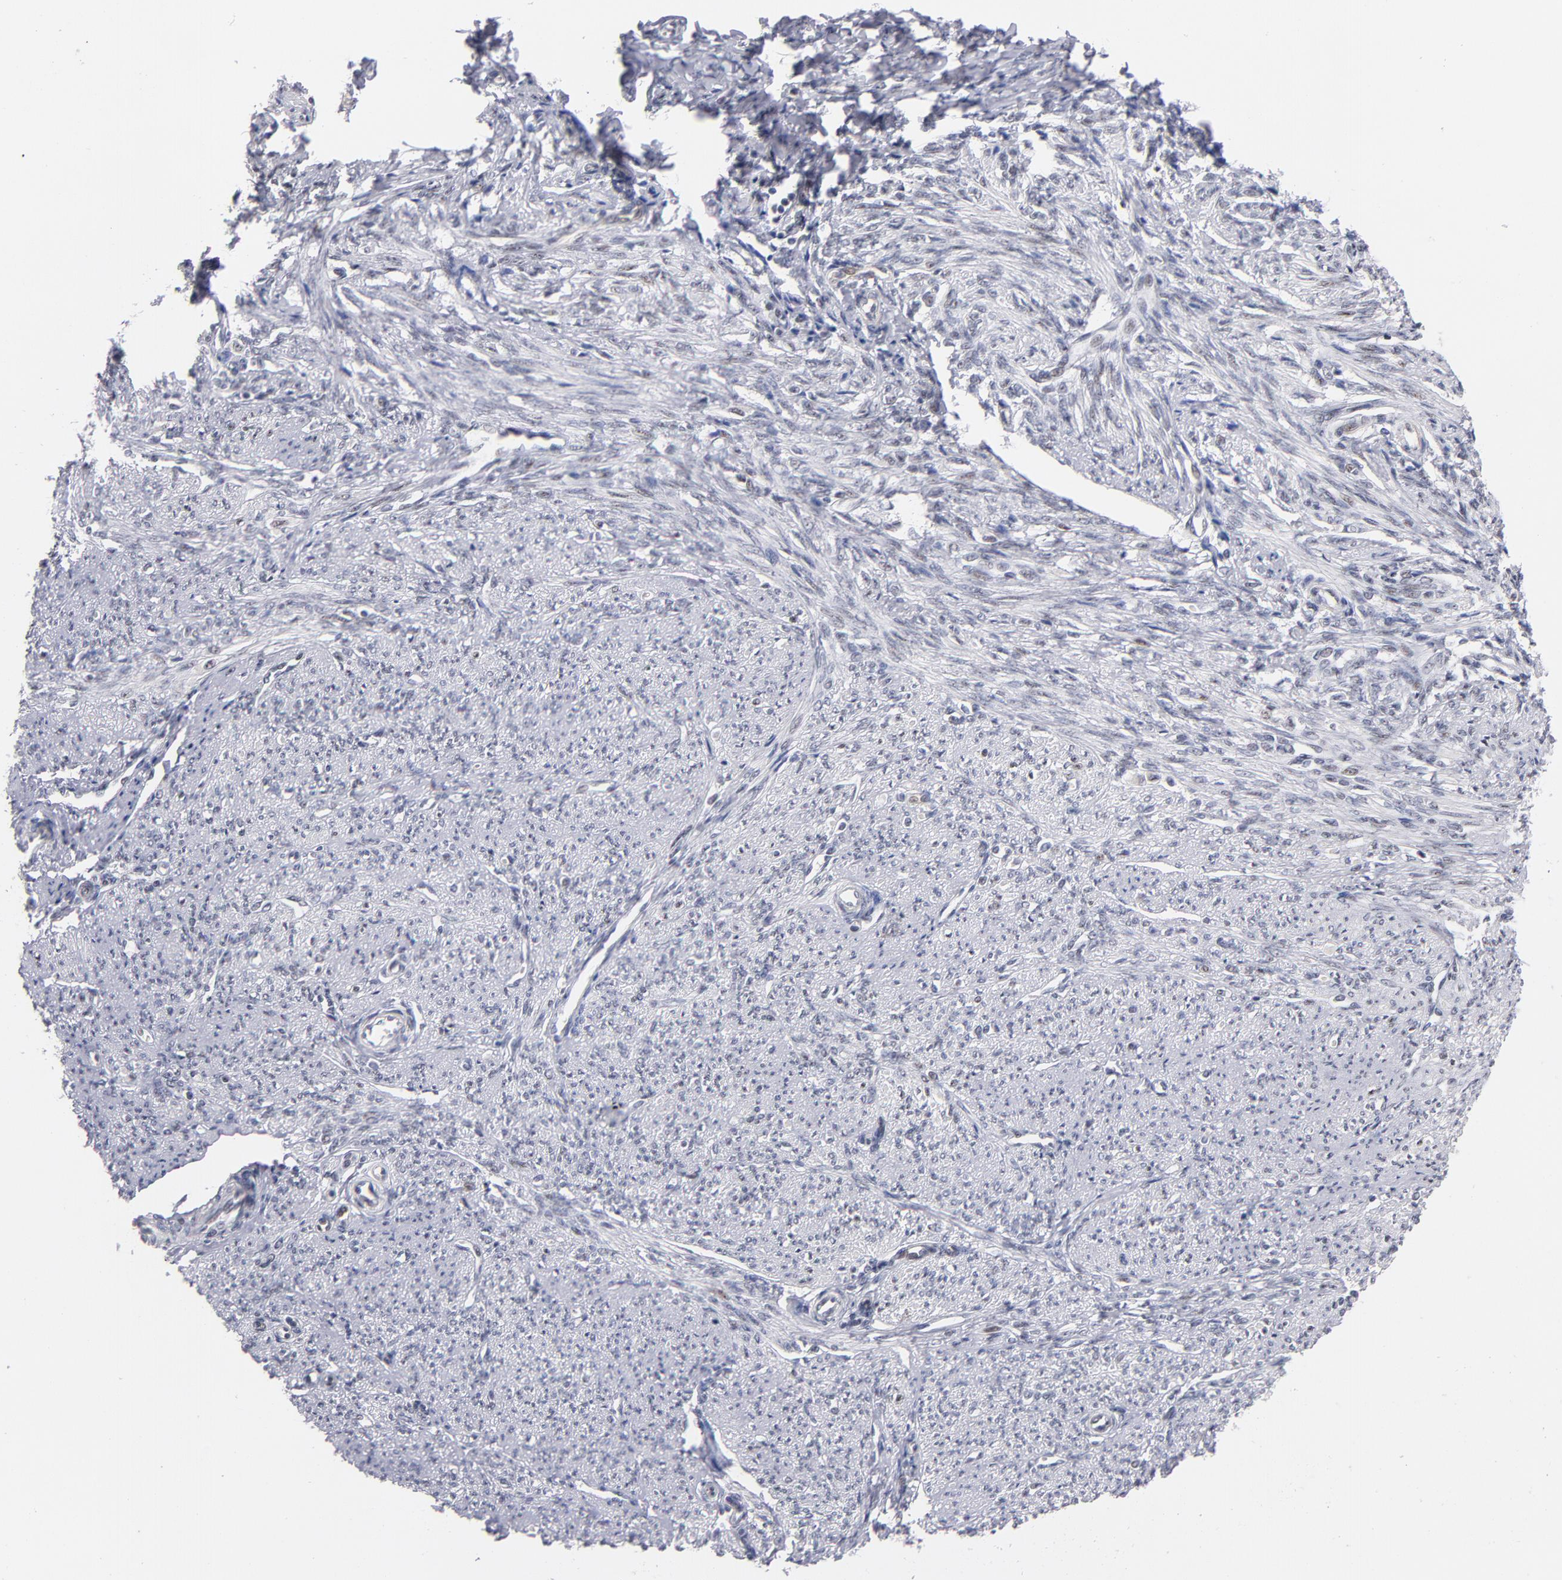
{"staining": {"intensity": "negative", "quantity": "none", "location": "none"}, "tissue": "smooth muscle", "cell_type": "Smooth muscle cells", "image_type": "normal", "snomed": [{"axis": "morphology", "description": "Normal tissue, NOS"}, {"axis": "topography", "description": "Smooth muscle"}], "caption": "Smooth muscle was stained to show a protein in brown. There is no significant staining in smooth muscle cells.", "gene": "RAF1", "patient": {"sex": "female", "age": 65}}